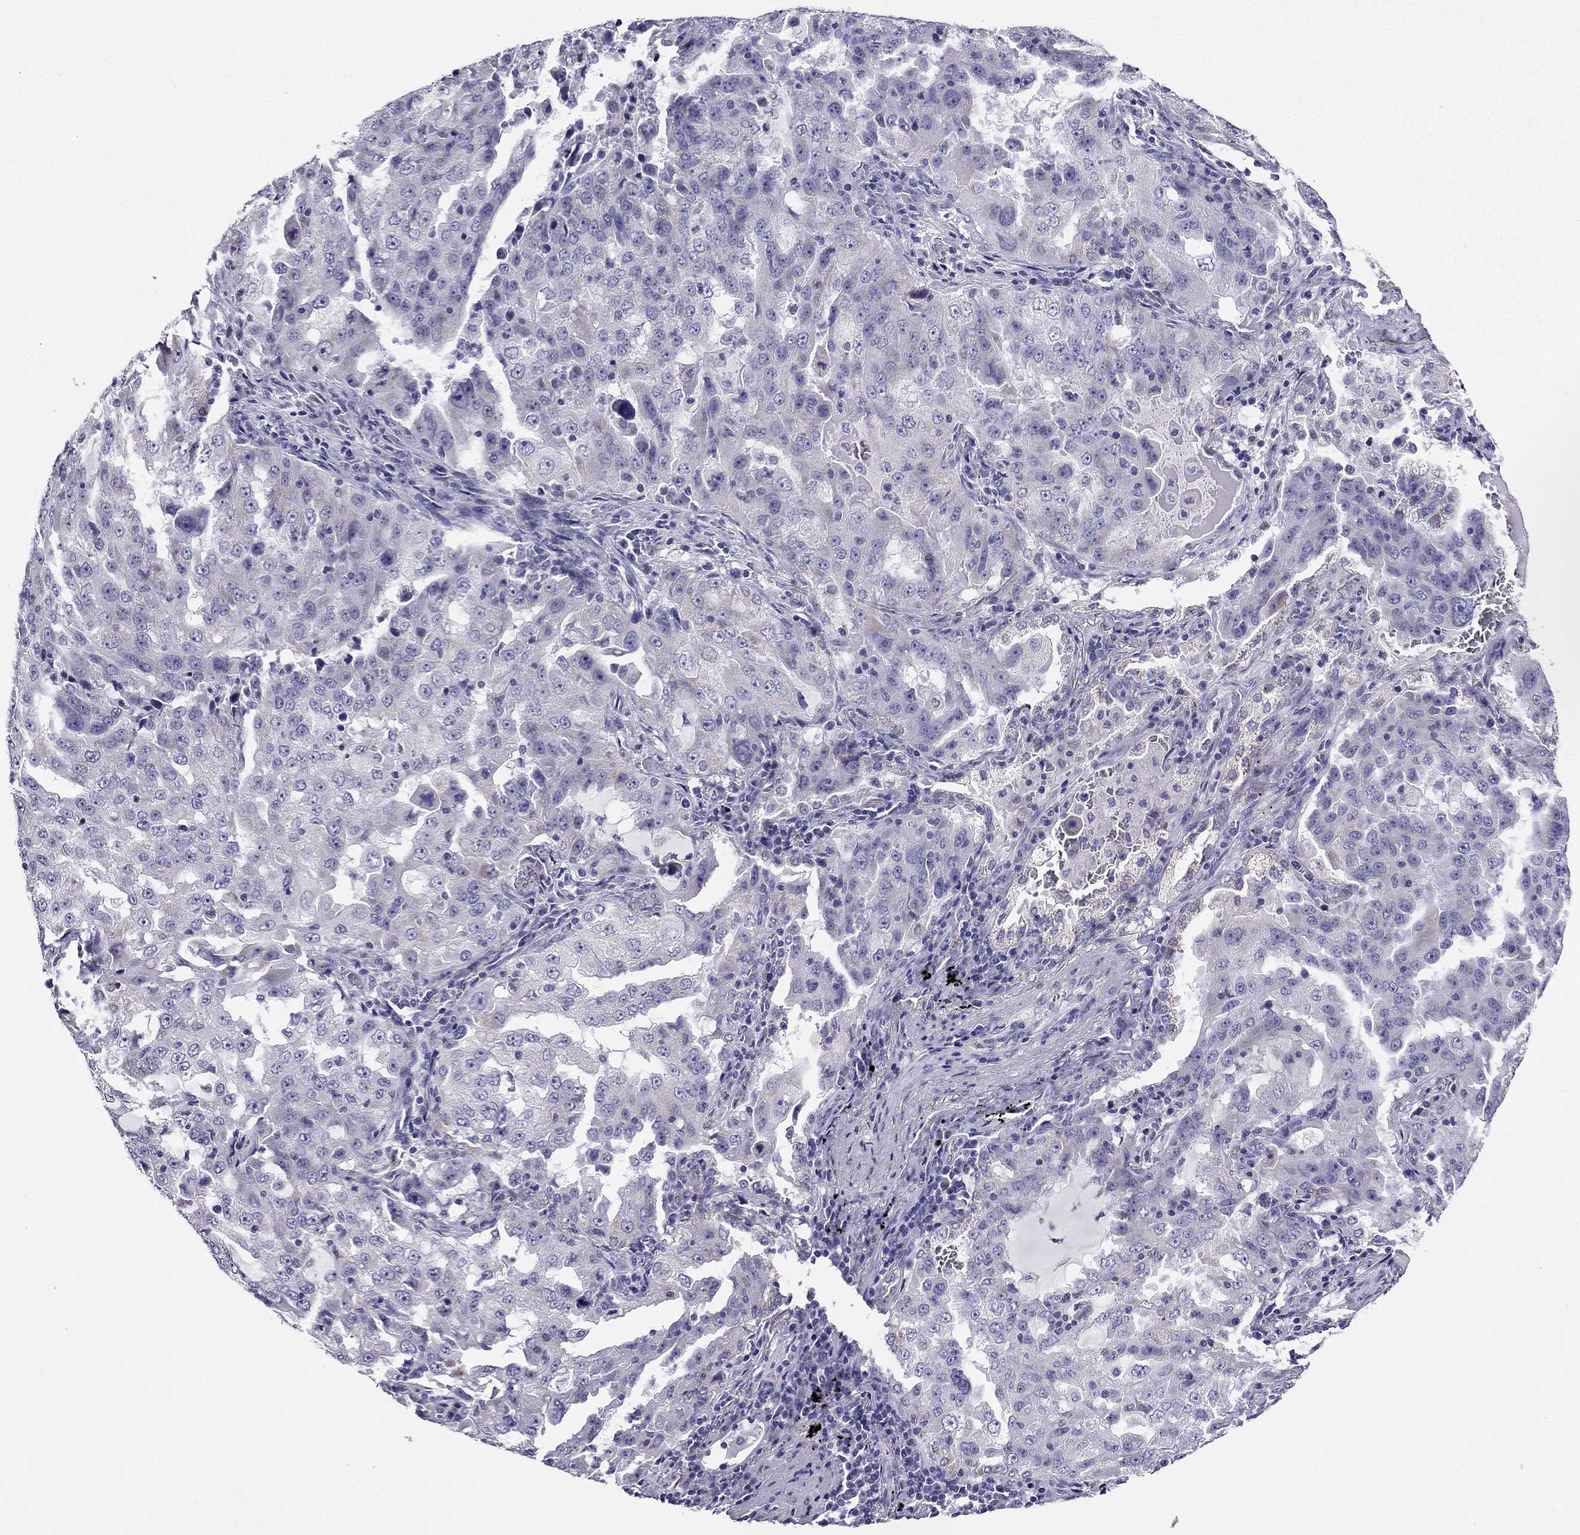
{"staining": {"intensity": "moderate", "quantity": "<25%", "location": "cytoplasmic/membranous"}, "tissue": "lung cancer", "cell_type": "Tumor cells", "image_type": "cancer", "snomed": [{"axis": "morphology", "description": "Adenocarcinoma, NOS"}, {"axis": "topography", "description": "Lung"}], "caption": "Tumor cells show moderate cytoplasmic/membranous positivity in approximately <25% of cells in lung cancer. (Stains: DAB in brown, nuclei in blue, Microscopy: brightfield microscopy at high magnification).", "gene": "KIF5A", "patient": {"sex": "female", "age": 61}}